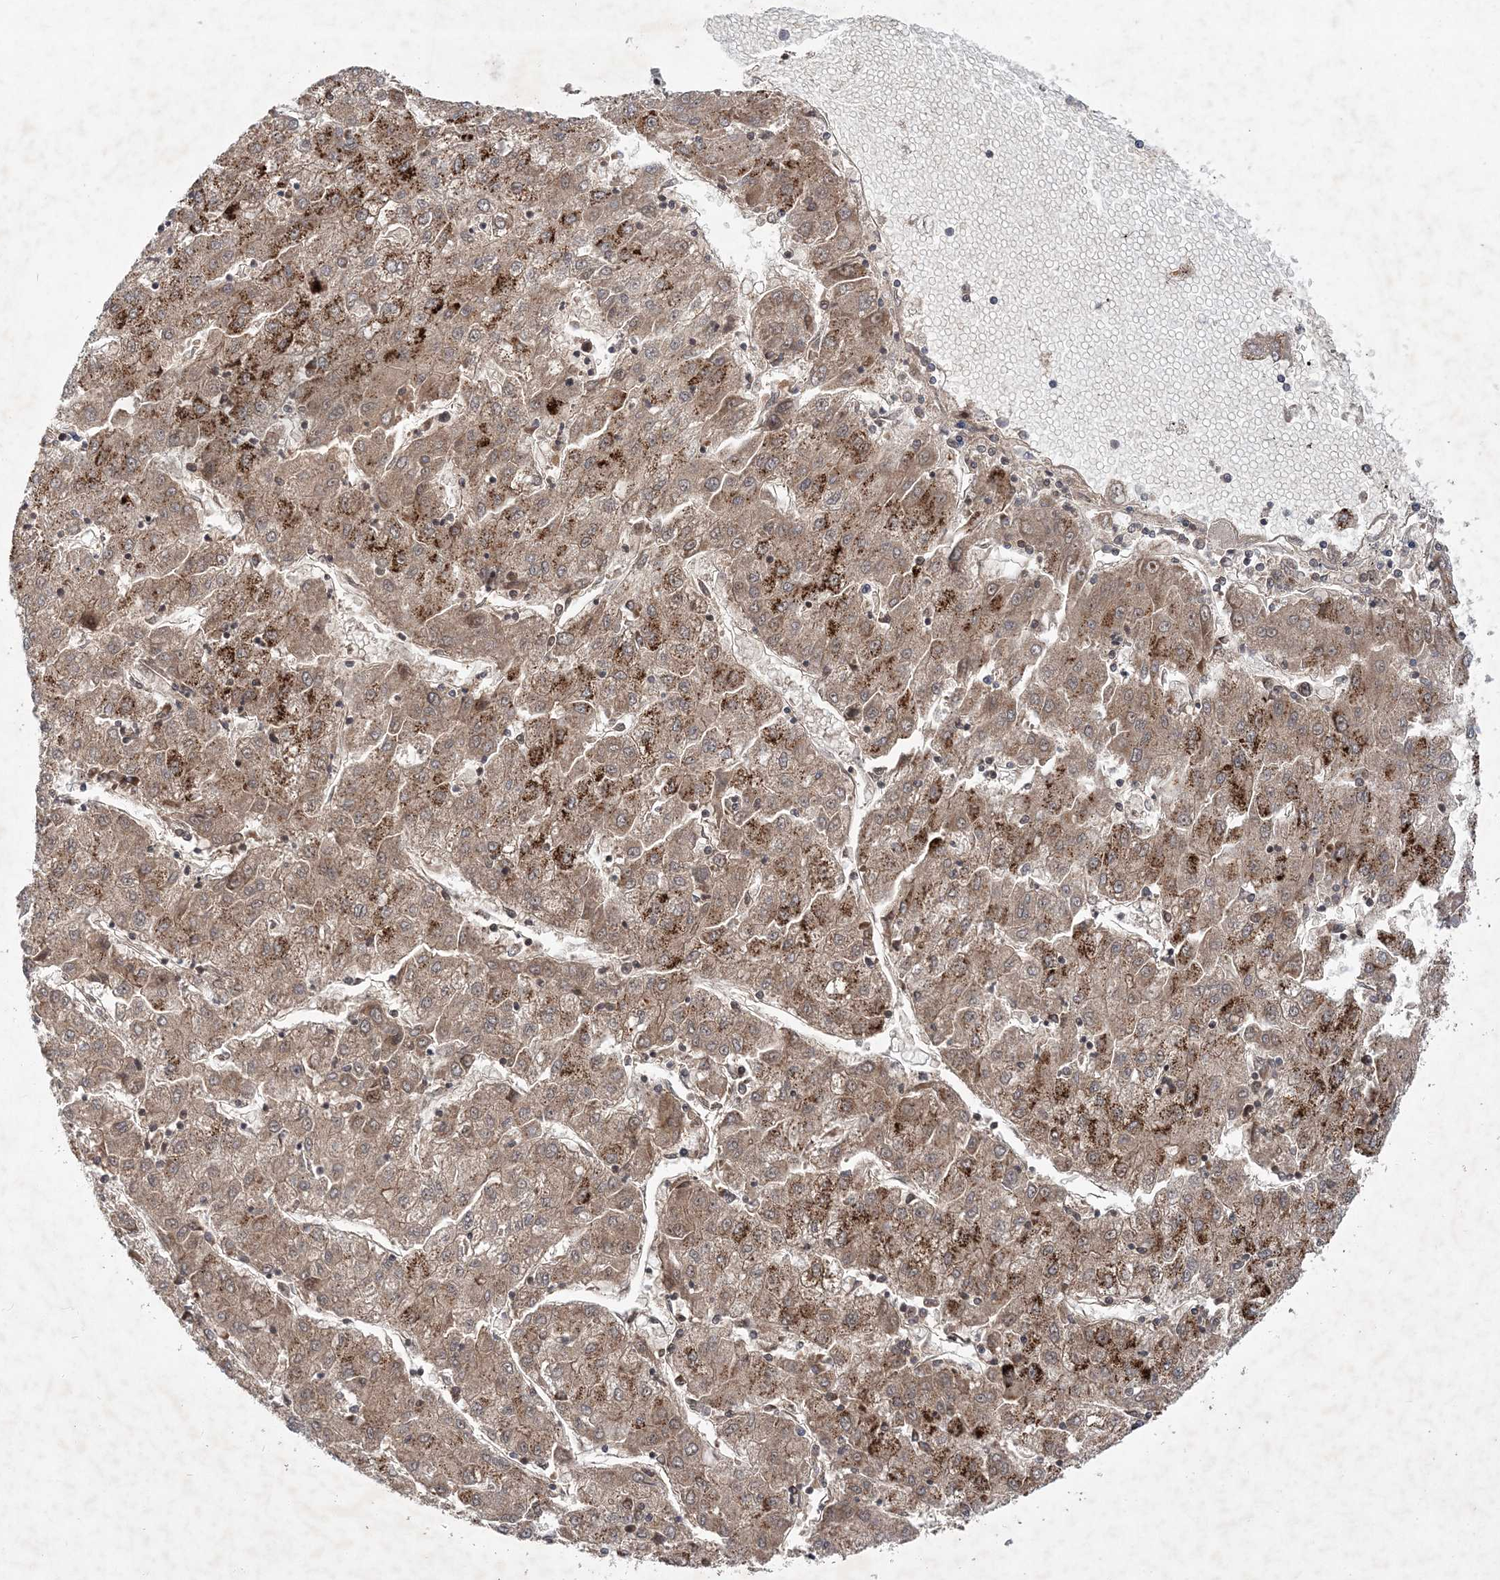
{"staining": {"intensity": "moderate", "quantity": ">75%", "location": "cytoplasmic/membranous"}, "tissue": "liver cancer", "cell_type": "Tumor cells", "image_type": "cancer", "snomed": [{"axis": "morphology", "description": "Carcinoma, Hepatocellular, NOS"}, {"axis": "topography", "description": "Liver"}], "caption": "A medium amount of moderate cytoplasmic/membranous expression is seen in approximately >75% of tumor cells in hepatocellular carcinoma (liver) tissue.", "gene": "RNF25", "patient": {"sex": "male", "age": 72}}